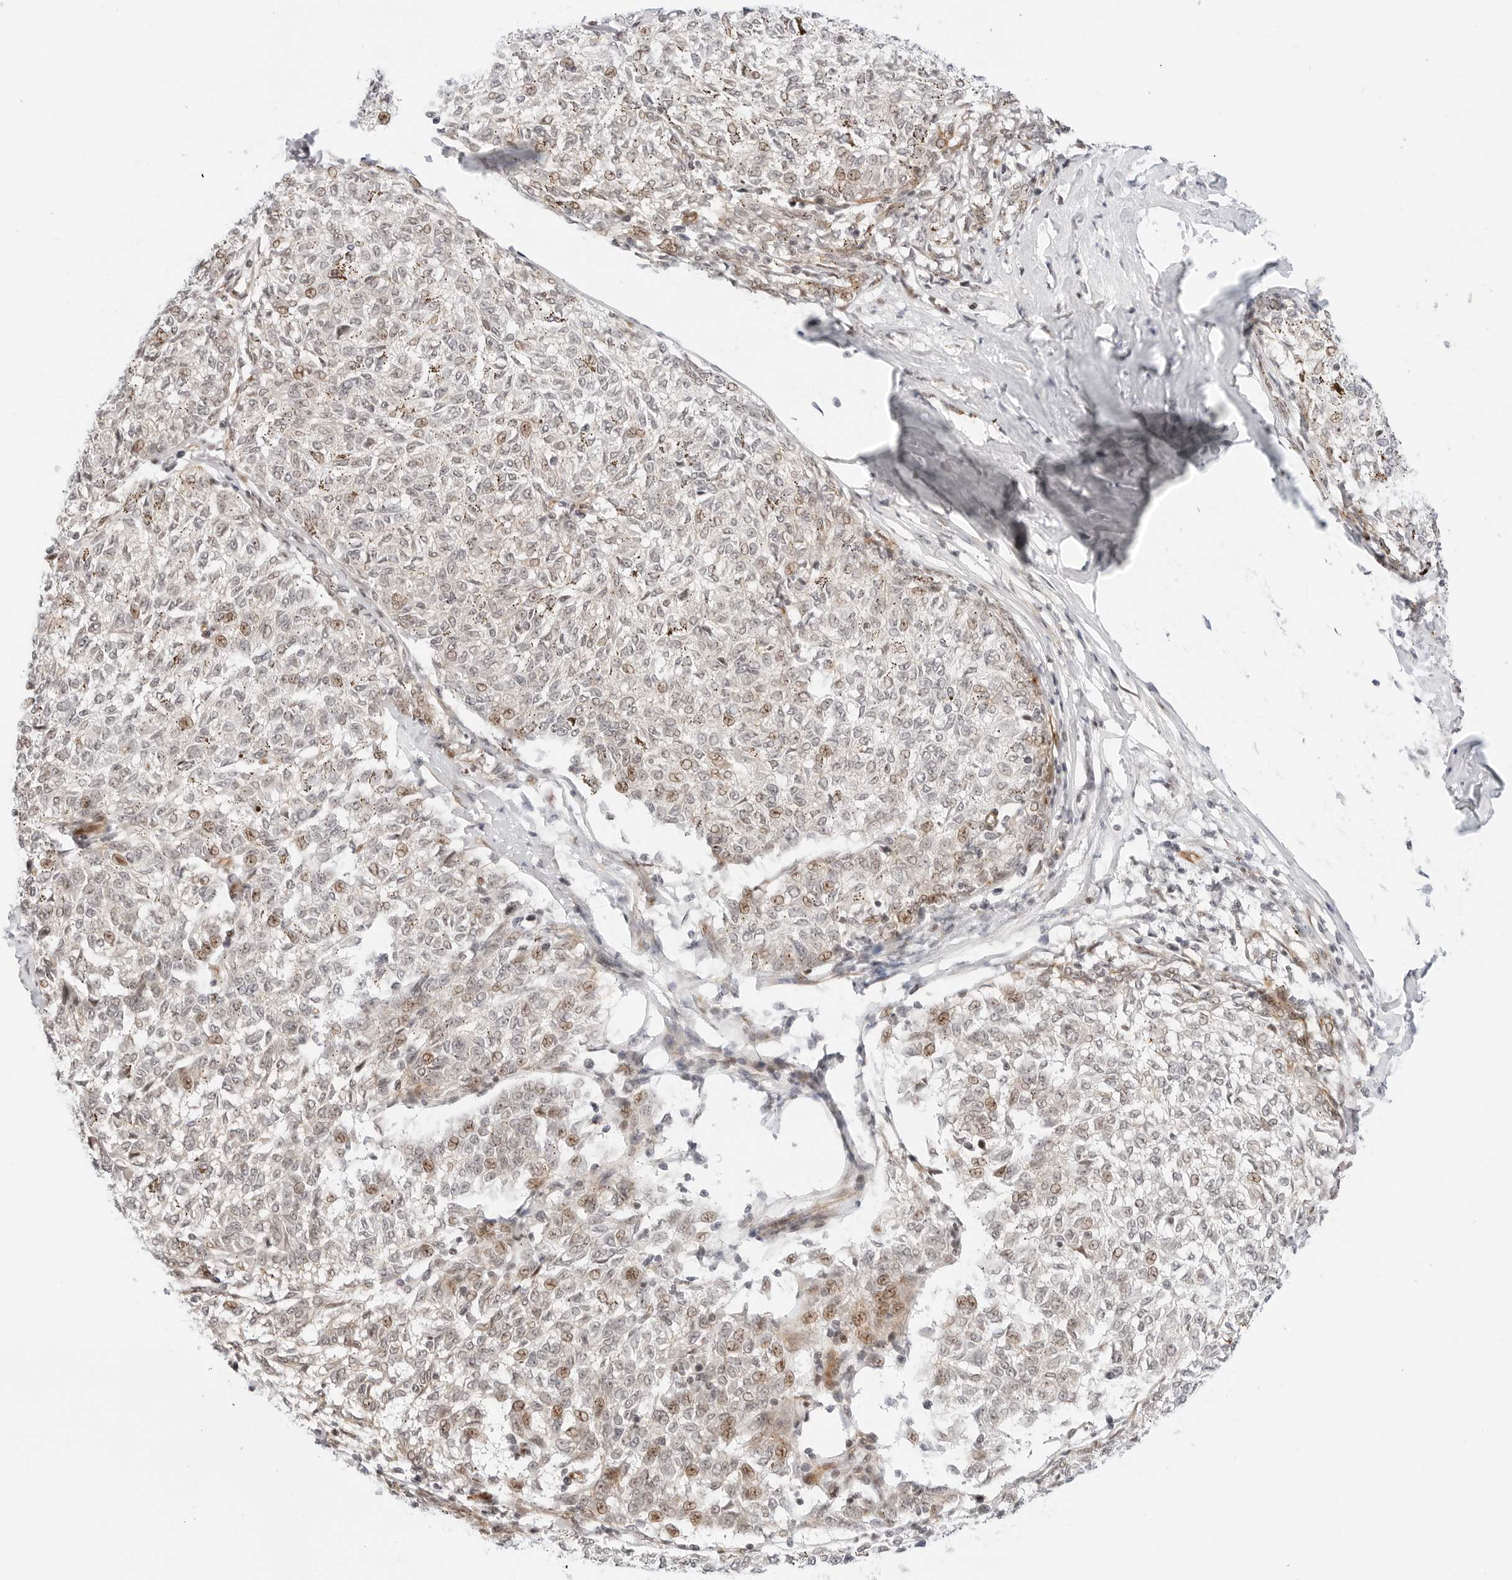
{"staining": {"intensity": "weak", "quantity": "25%-75%", "location": "nuclear"}, "tissue": "melanoma", "cell_type": "Tumor cells", "image_type": "cancer", "snomed": [{"axis": "morphology", "description": "Malignant melanoma, NOS"}, {"axis": "topography", "description": "Skin"}], "caption": "High-power microscopy captured an immunohistochemistry (IHC) image of melanoma, revealing weak nuclear staining in about 25%-75% of tumor cells.", "gene": "ZNF613", "patient": {"sex": "female", "age": 72}}